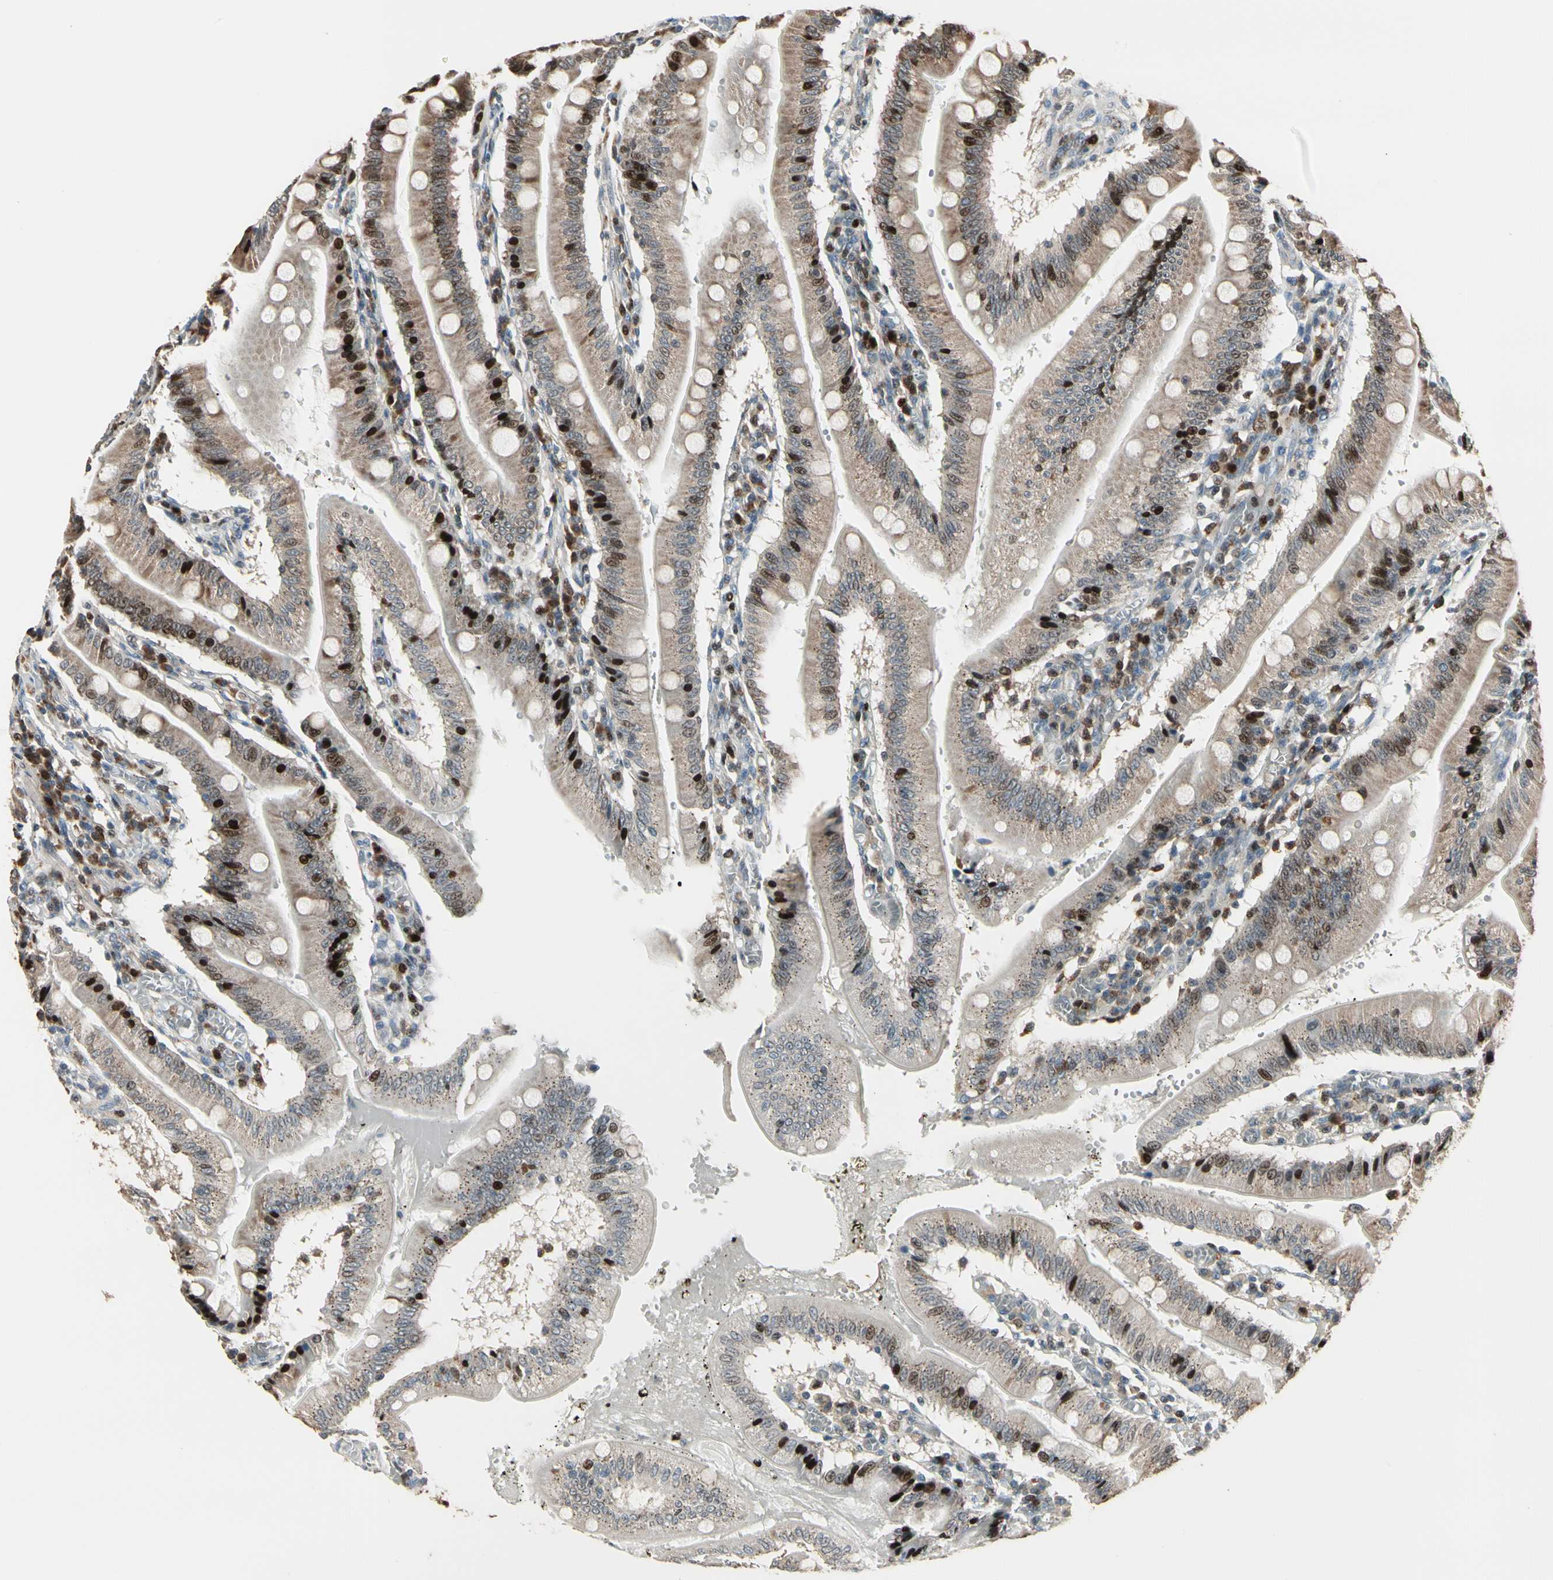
{"staining": {"intensity": "strong", "quantity": ">75%", "location": "nuclear"}, "tissue": "small intestine", "cell_type": "Glandular cells", "image_type": "normal", "snomed": [{"axis": "morphology", "description": "Normal tissue, NOS"}, {"axis": "topography", "description": "Small intestine"}], "caption": "IHC image of normal small intestine: small intestine stained using immunohistochemistry (IHC) demonstrates high levels of strong protein expression localized specifically in the nuclear of glandular cells, appearing as a nuclear brown color.", "gene": "IP6K2", "patient": {"sex": "male", "age": 71}}